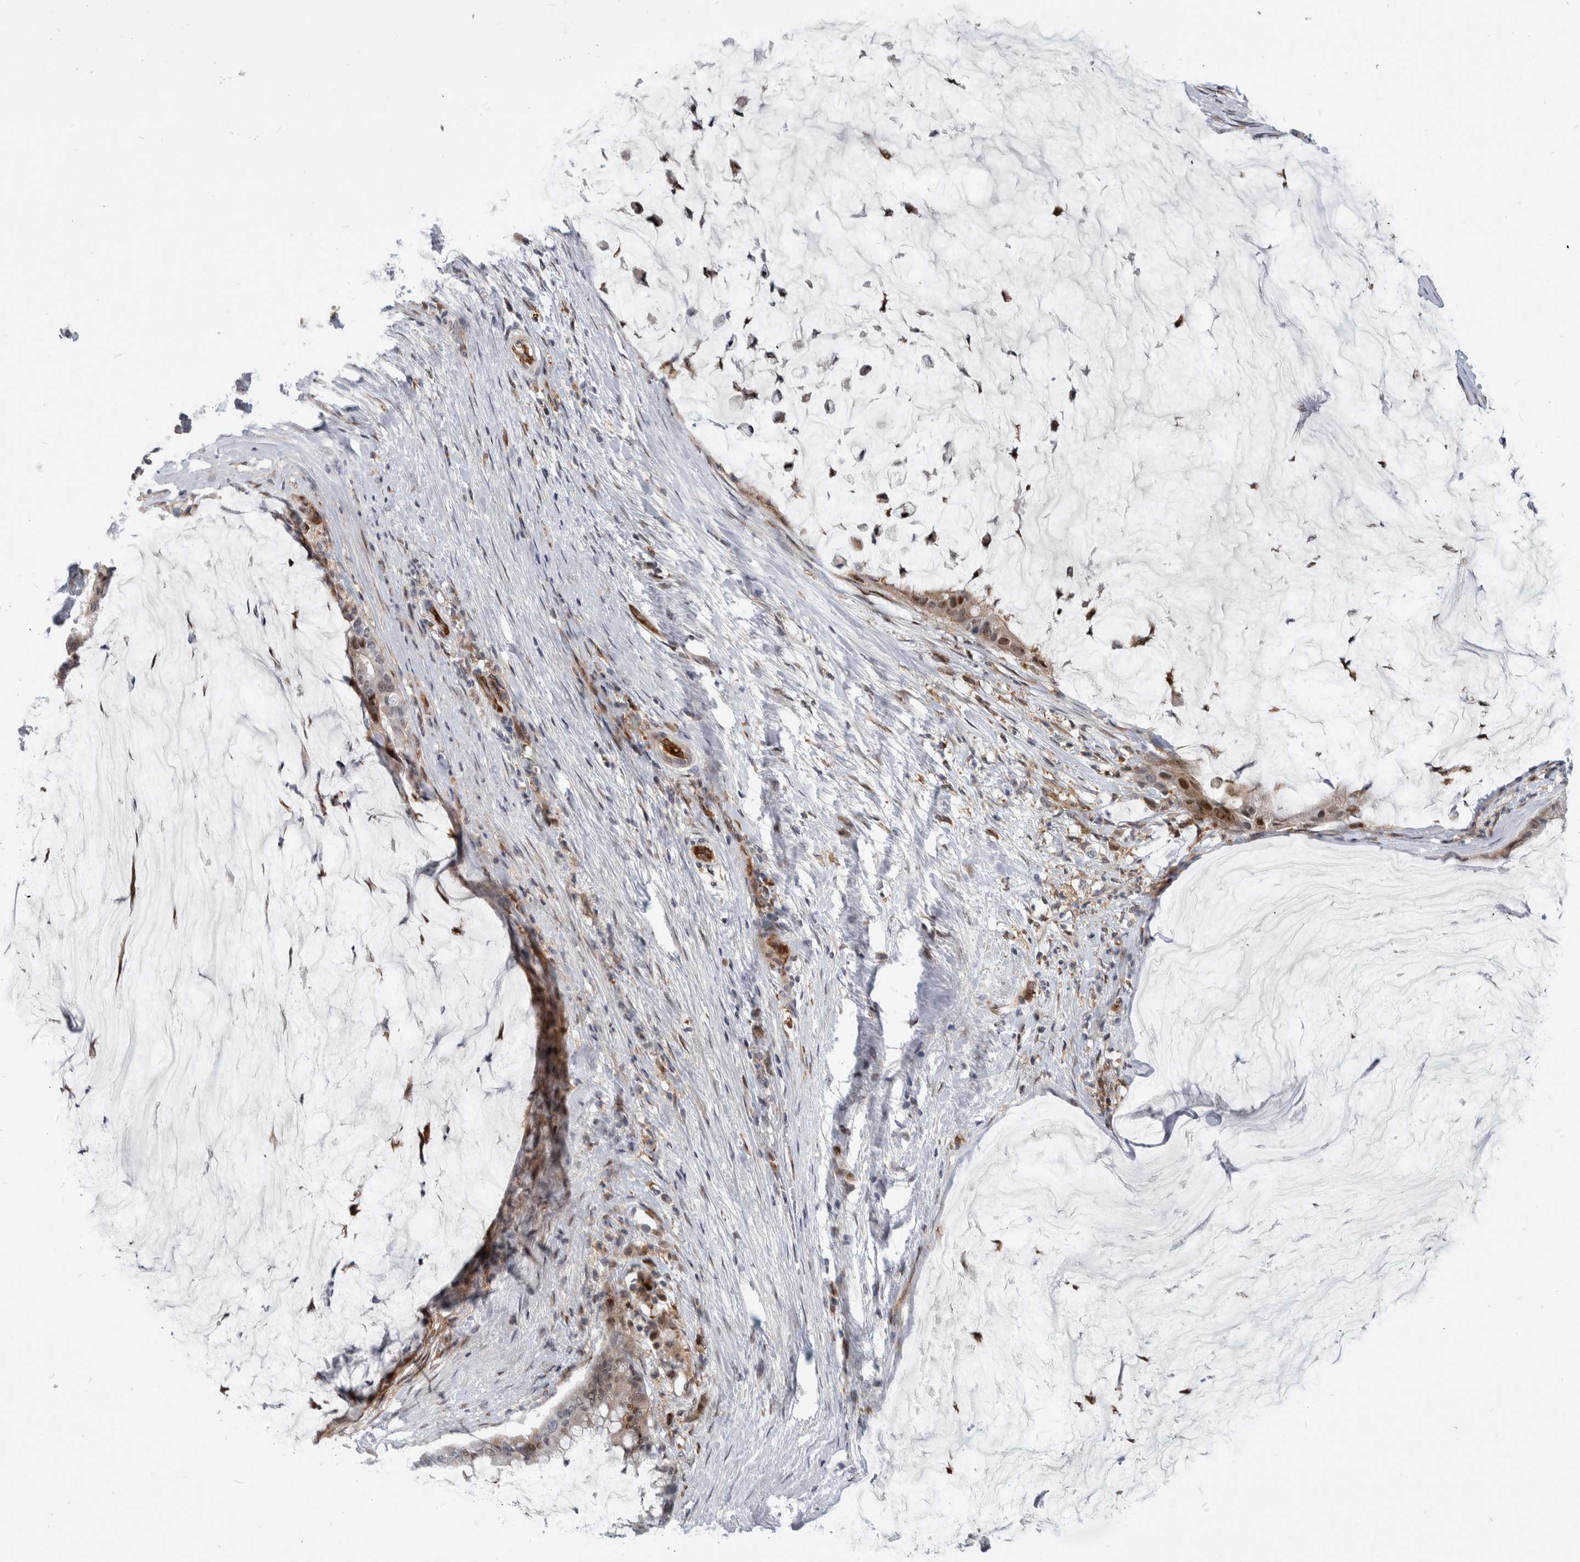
{"staining": {"intensity": "moderate", "quantity": "25%-75%", "location": "cytoplasmic/membranous,nuclear"}, "tissue": "pancreatic cancer", "cell_type": "Tumor cells", "image_type": "cancer", "snomed": [{"axis": "morphology", "description": "Adenocarcinoma, NOS"}, {"axis": "topography", "description": "Pancreas"}], "caption": "Pancreatic adenocarcinoma stained for a protein (brown) demonstrates moderate cytoplasmic/membranous and nuclear positive positivity in approximately 25%-75% of tumor cells.", "gene": "MSL1", "patient": {"sex": "male", "age": 41}}